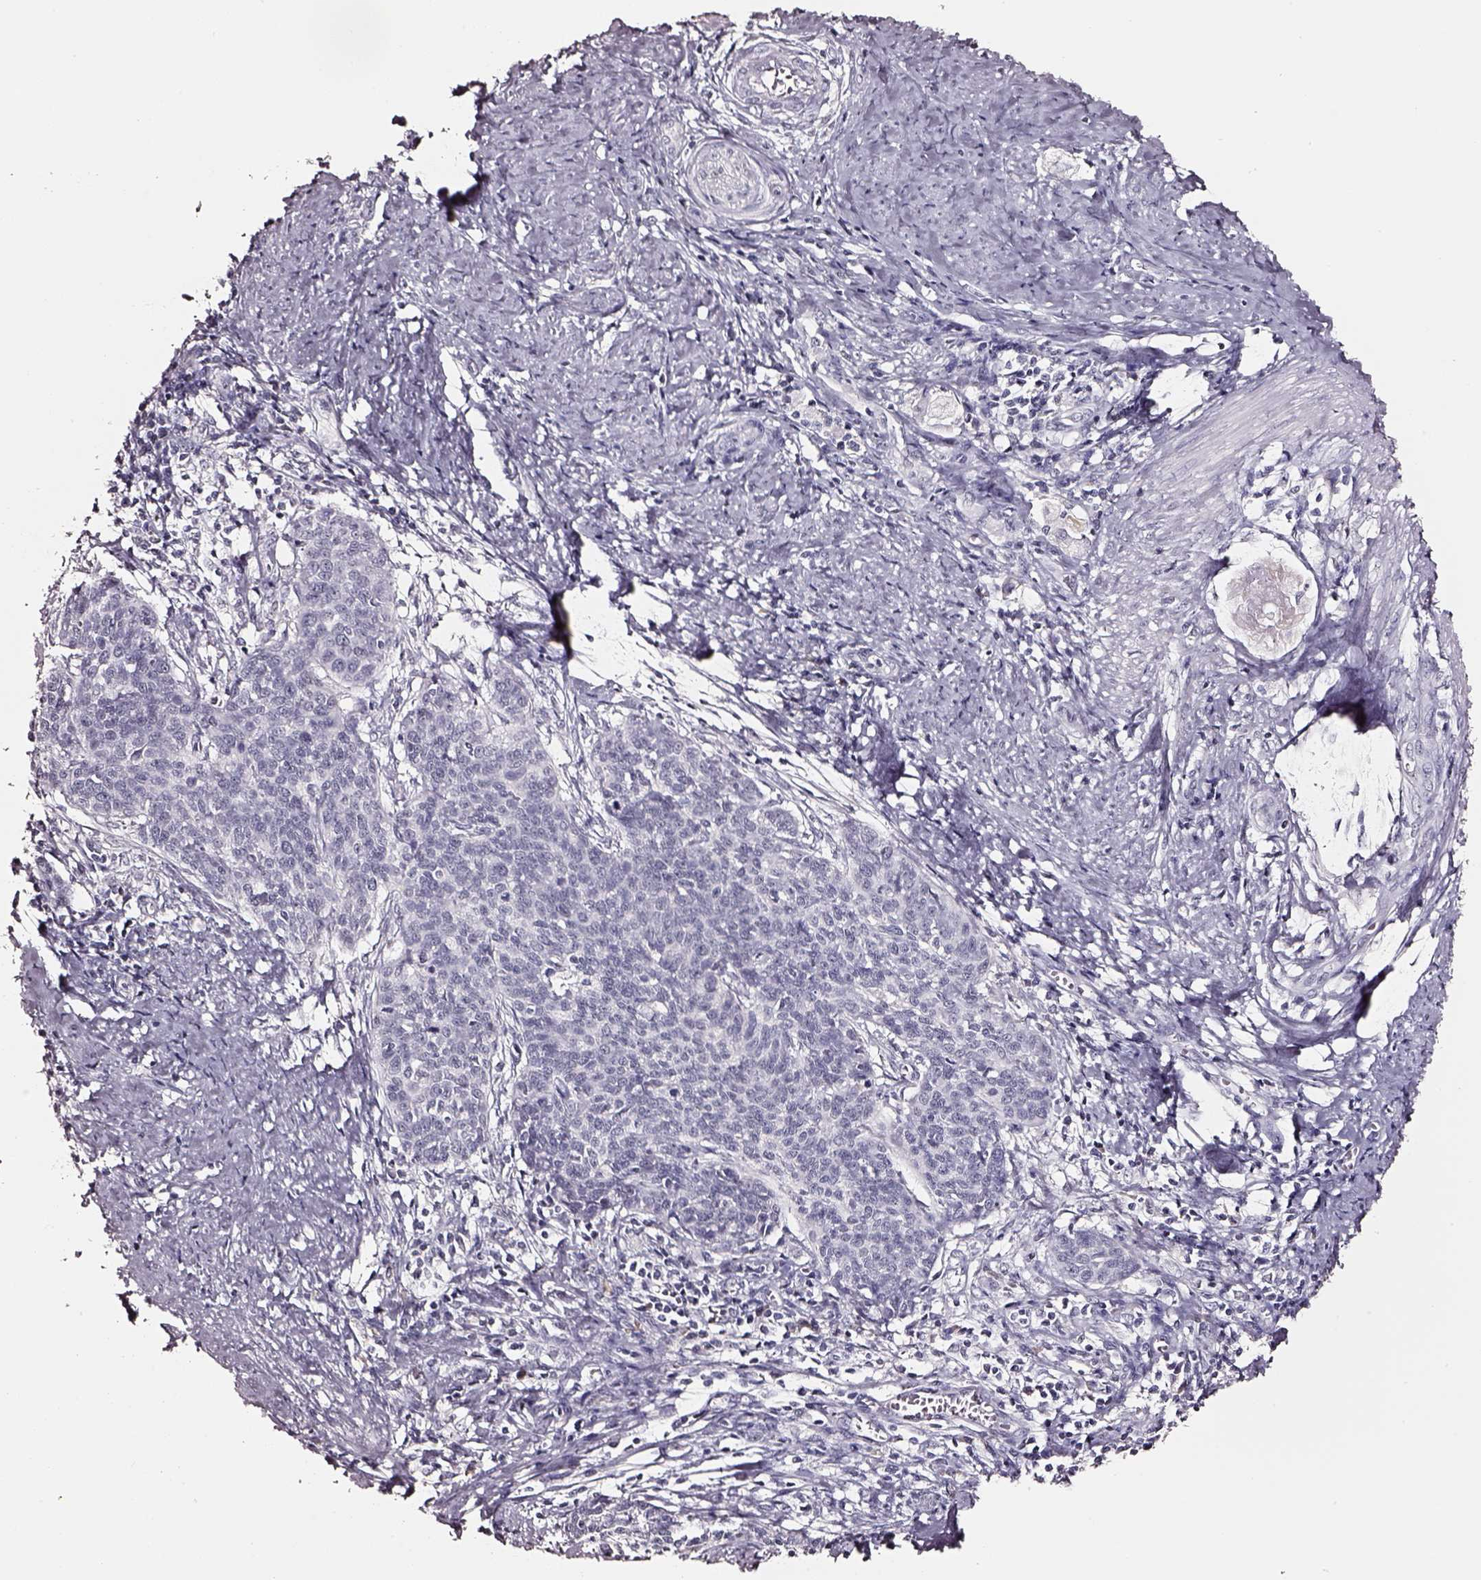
{"staining": {"intensity": "negative", "quantity": "none", "location": "none"}, "tissue": "cervical cancer", "cell_type": "Tumor cells", "image_type": "cancer", "snomed": [{"axis": "morphology", "description": "Squamous cell carcinoma, NOS"}, {"axis": "topography", "description": "Cervix"}], "caption": "Micrograph shows no protein positivity in tumor cells of cervical cancer (squamous cell carcinoma) tissue.", "gene": "SMIM17", "patient": {"sex": "female", "age": 39}}